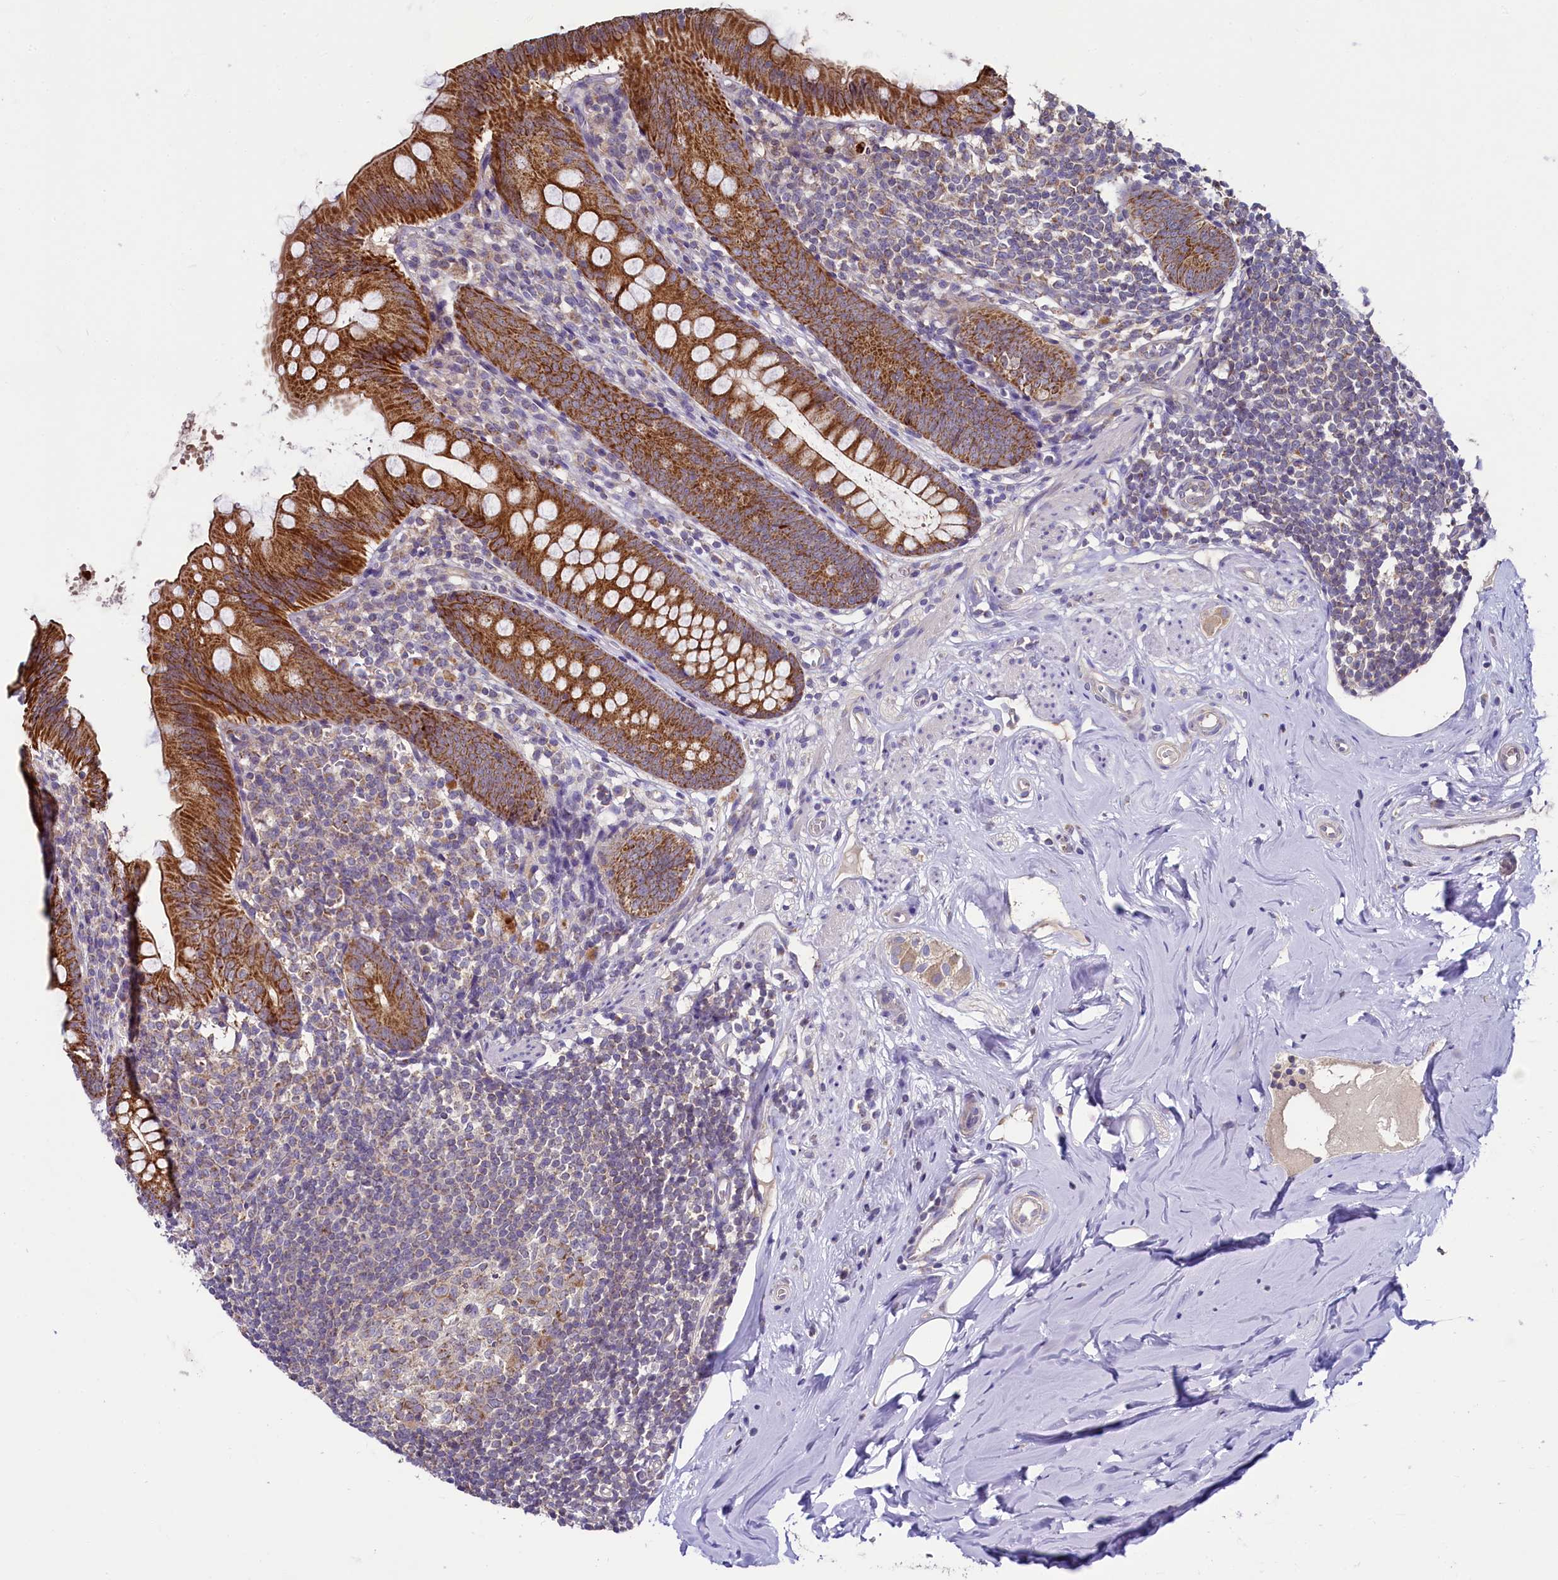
{"staining": {"intensity": "strong", "quantity": ">75%", "location": "cytoplasmic/membranous"}, "tissue": "appendix", "cell_type": "Glandular cells", "image_type": "normal", "snomed": [{"axis": "morphology", "description": "Normal tissue, NOS"}, {"axis": "topography", "description": "Appendix"}], "caption": "Protein expression analysis of unremarkable appendix demonstrates strong cytoplasmic/membranous positivity in approximately >75% of glandular cells.", "gene": "MRPL57", "patient": {"sex": "female", "age": 51}}